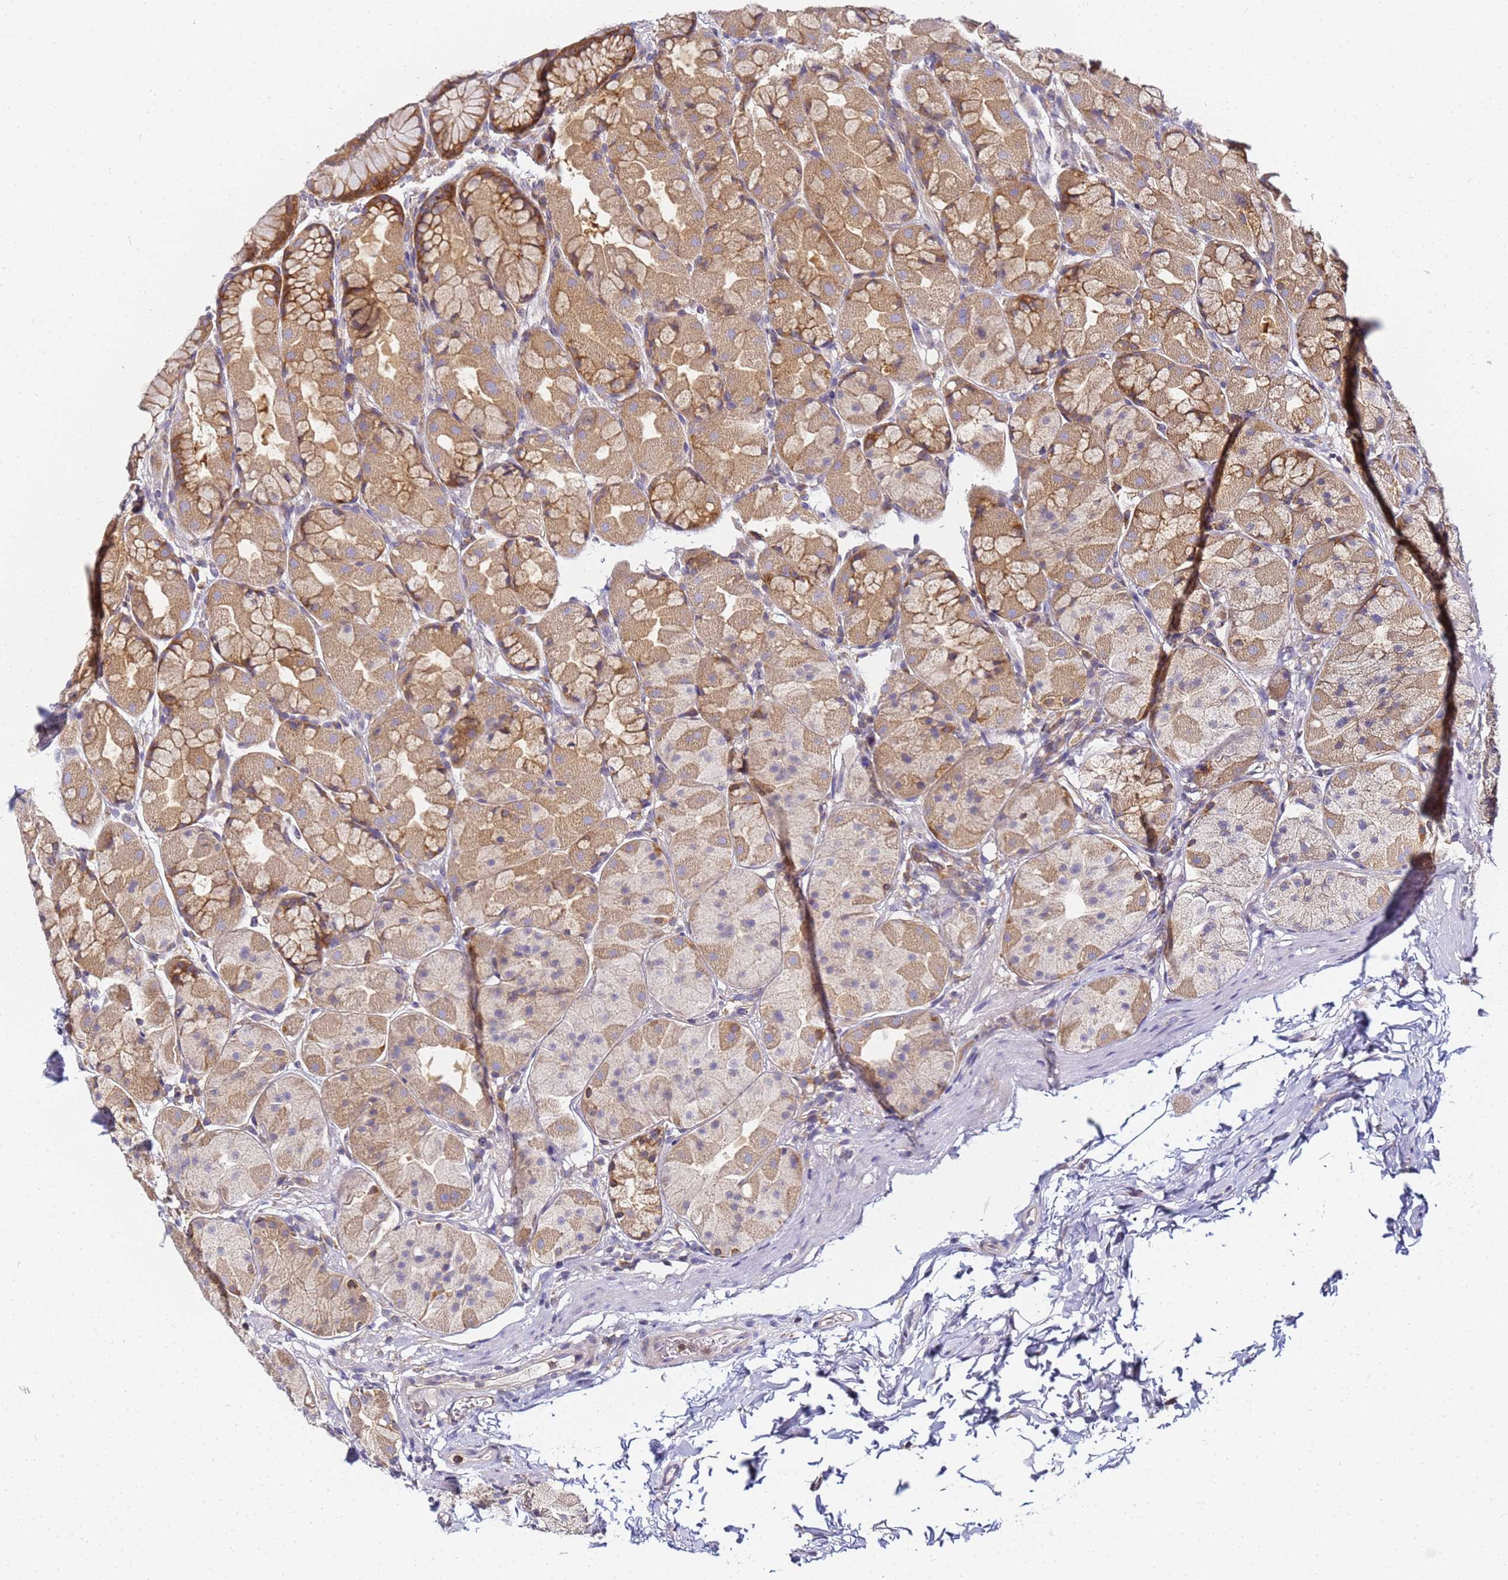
{"staining": {"intensity": "moderate", "quantity": ">75%", "location": "cytoplasmic/membranous"}, "tissue": "stomach", "cell_type": "Glandular cells", "image_type": "normal", "snomed": [{"axis": "morphology", "description": "Normal tissue, NOS"}, {"axis": "topography", "description": "Stomach"}], "caption": "Immunohistochemical staining of unremarkable human stomach displays moderate cytoplasmic/membranous protein positivity in approximately >75% of glandular cells.", "gene": "CHM", "patient": {"sex": "male", "age": 57}}